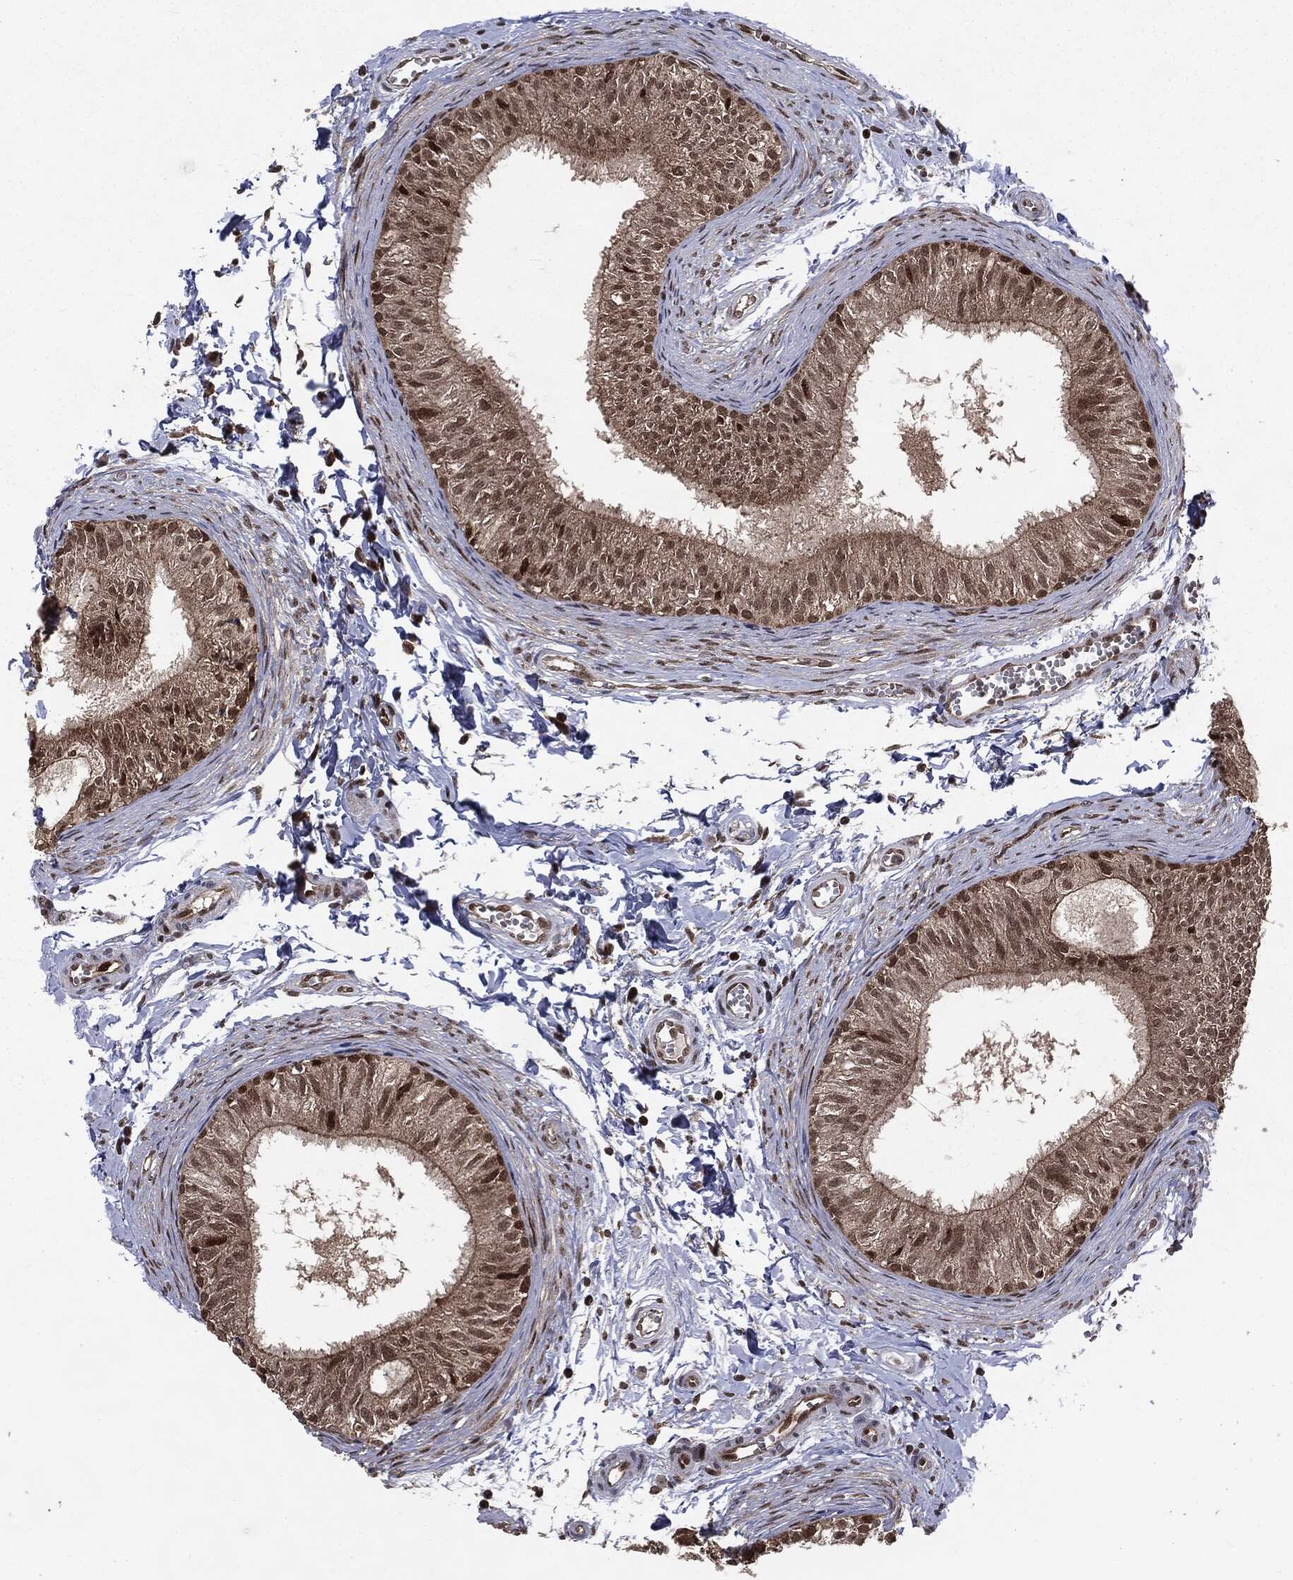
{"staining": {"intensity": "moderate", "quantity": ">75%", "location": "cytoplasmic/membranous,nuclear"}, "tissue": "epididymis", "cell_type": "Glandular cells", "image_type": "normal", "snomed": [{"axis": "morphology", "description": "Normal tissue, NOS"}, {"axis": "topography", "description": "Epididymis"}], "caption": "Epididymis stained with DAB (3,3'-diaminobenzidine) immunohistochemistry (IHC) displays medium levels of moderate cytoplasmic/membranous,nuclear staining in about >75% of glandular cells.", "gene": "PTPA", "patient": {"sex": "male", "age": 22}}